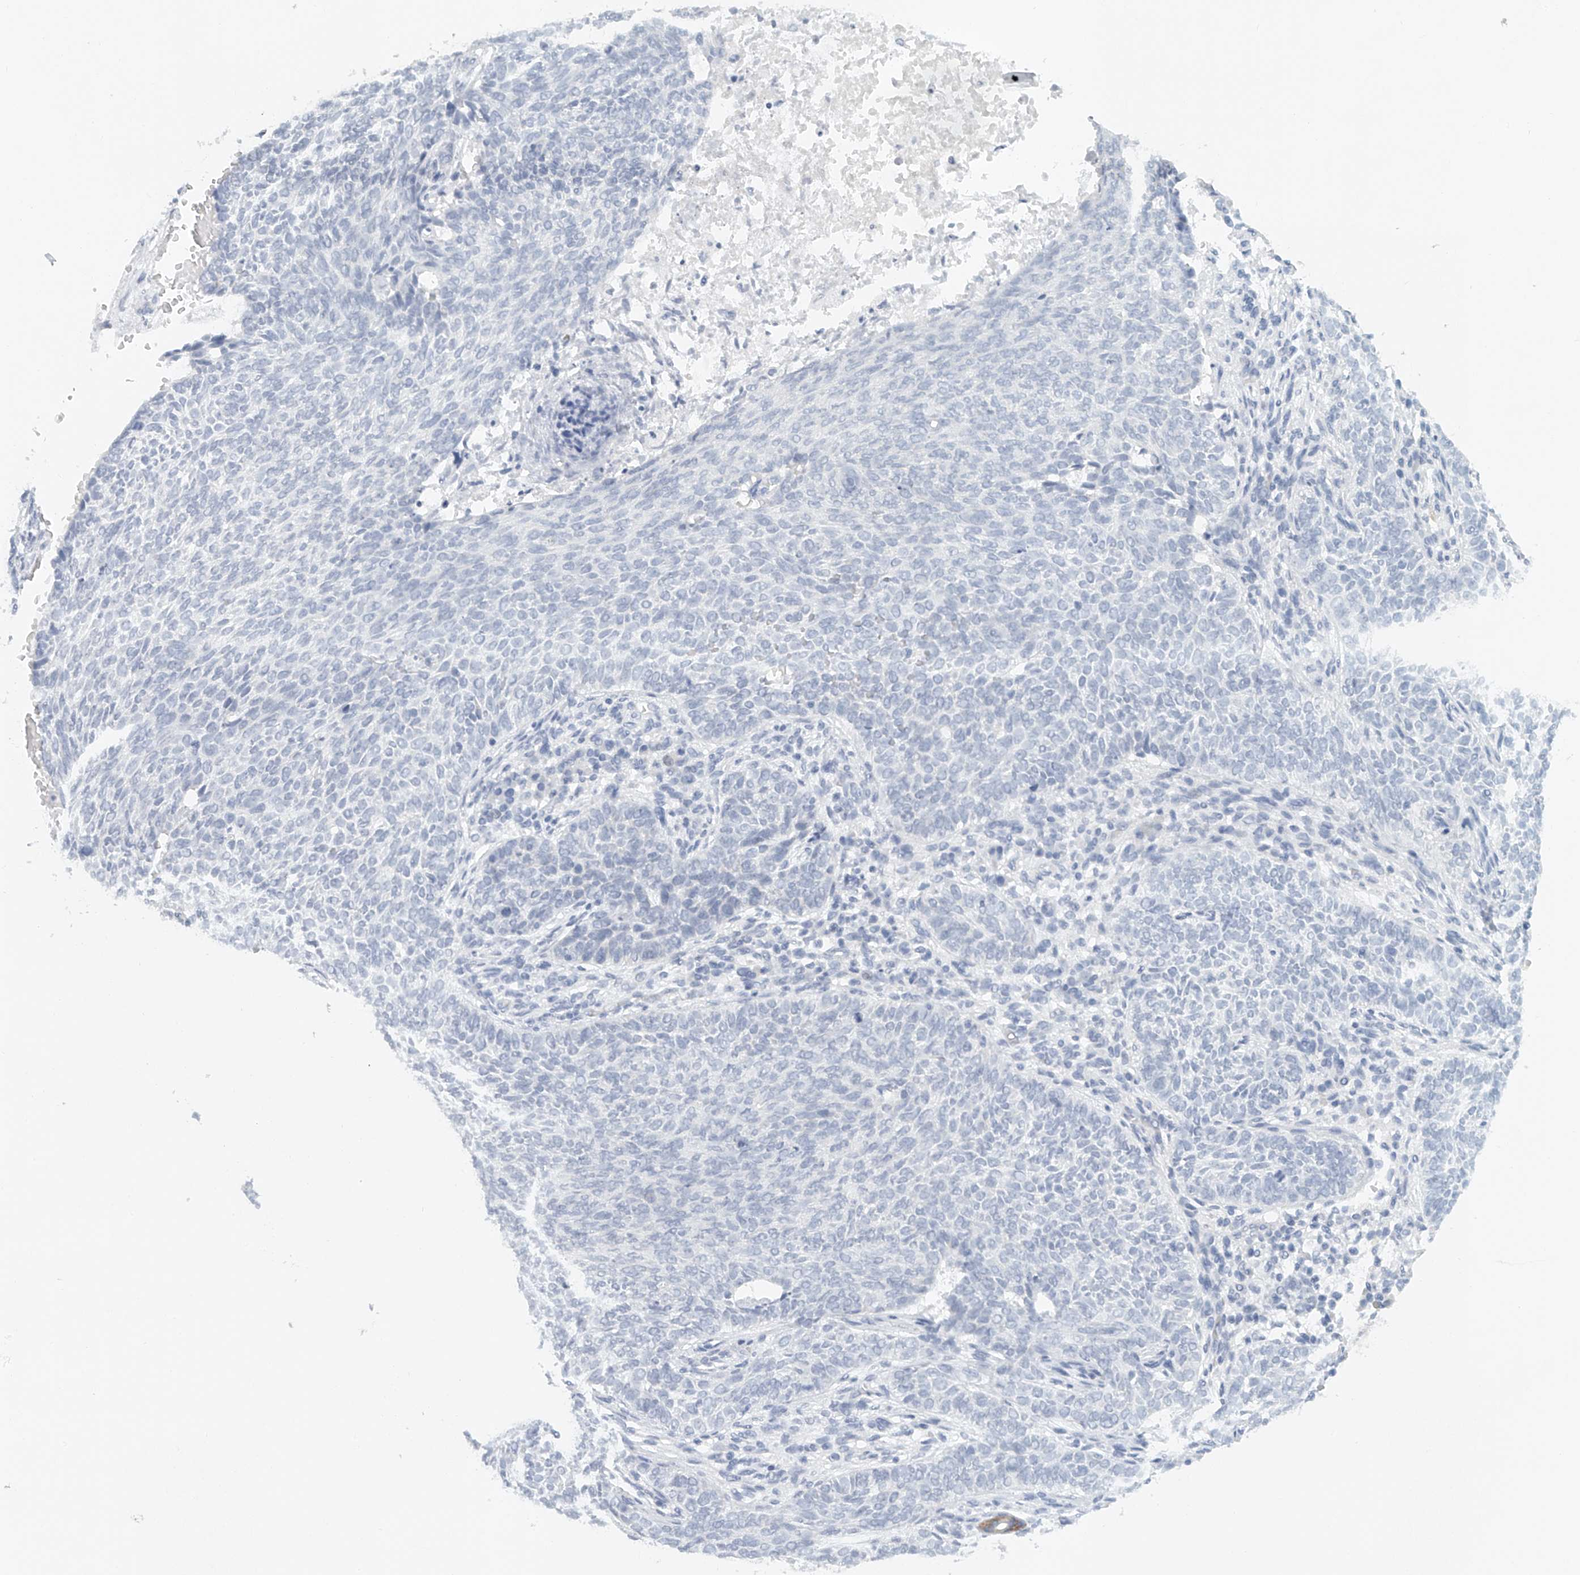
{"staining": {"intensity": "negative", "quantity": "none", "location": "none"}, "tissue": "skin cancer", "cell_type": "Tumor cells", "image_type": "cancer", "snomed": [{"axis": "morphology", "description": "Basal cell carcinoma"}, {"axis": "topography", "description": "Skin"}], "caption": "DAB immunohistochemical staining of skin basal cell carcinoma exhibits no significant positivity in tumor cells. (DAB immunohistochemistry, high magnification).", "gene": "FAT2", "patient": {"sex": "male", "age": 87}}